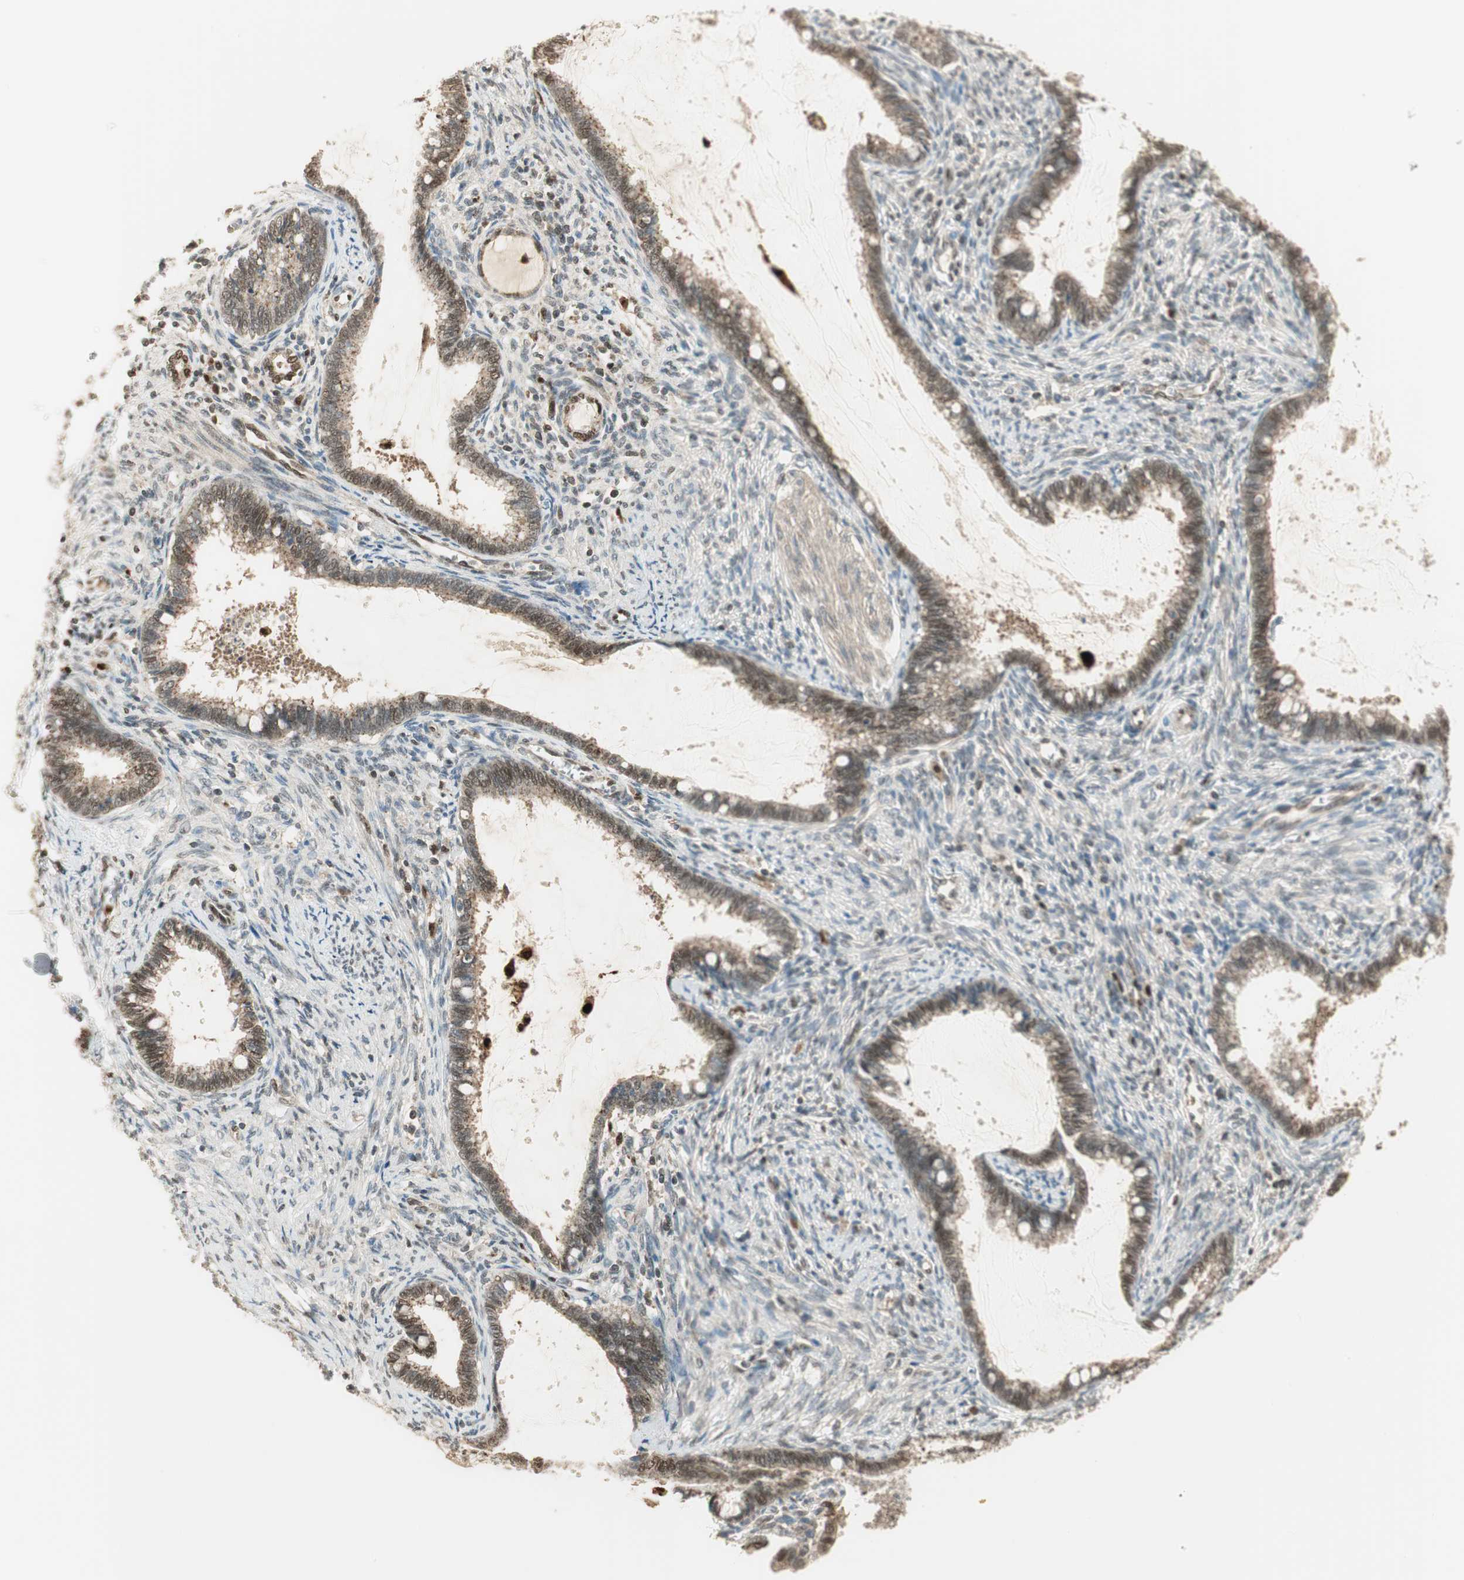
{"staining": {"intensity": "moderate", "quantity": ">75%", "location": "cytoplasmic/membranous"}, "tissue": "cervical cancer", "cell_type": "Tumor cells", "image_type": "cancer", "snomed": [{"axis": "morphology", "description": "Adenocarcinoma, NOS"}, {"axis": "topography", "description": "Cervix"}], "caption": "Cervical adenocarcinoma tissue reveals moderate cytoplasmic/membranous staining in about >75% of tumor cells, visualized by immunohistochemistry. The staining is performed using DAB brown chromogen to label protein expression. The nuclei are counter-stained blue using hematoxylin.", "gene": "LTA4H", "patient": {"sex": "female", "age": 44}}